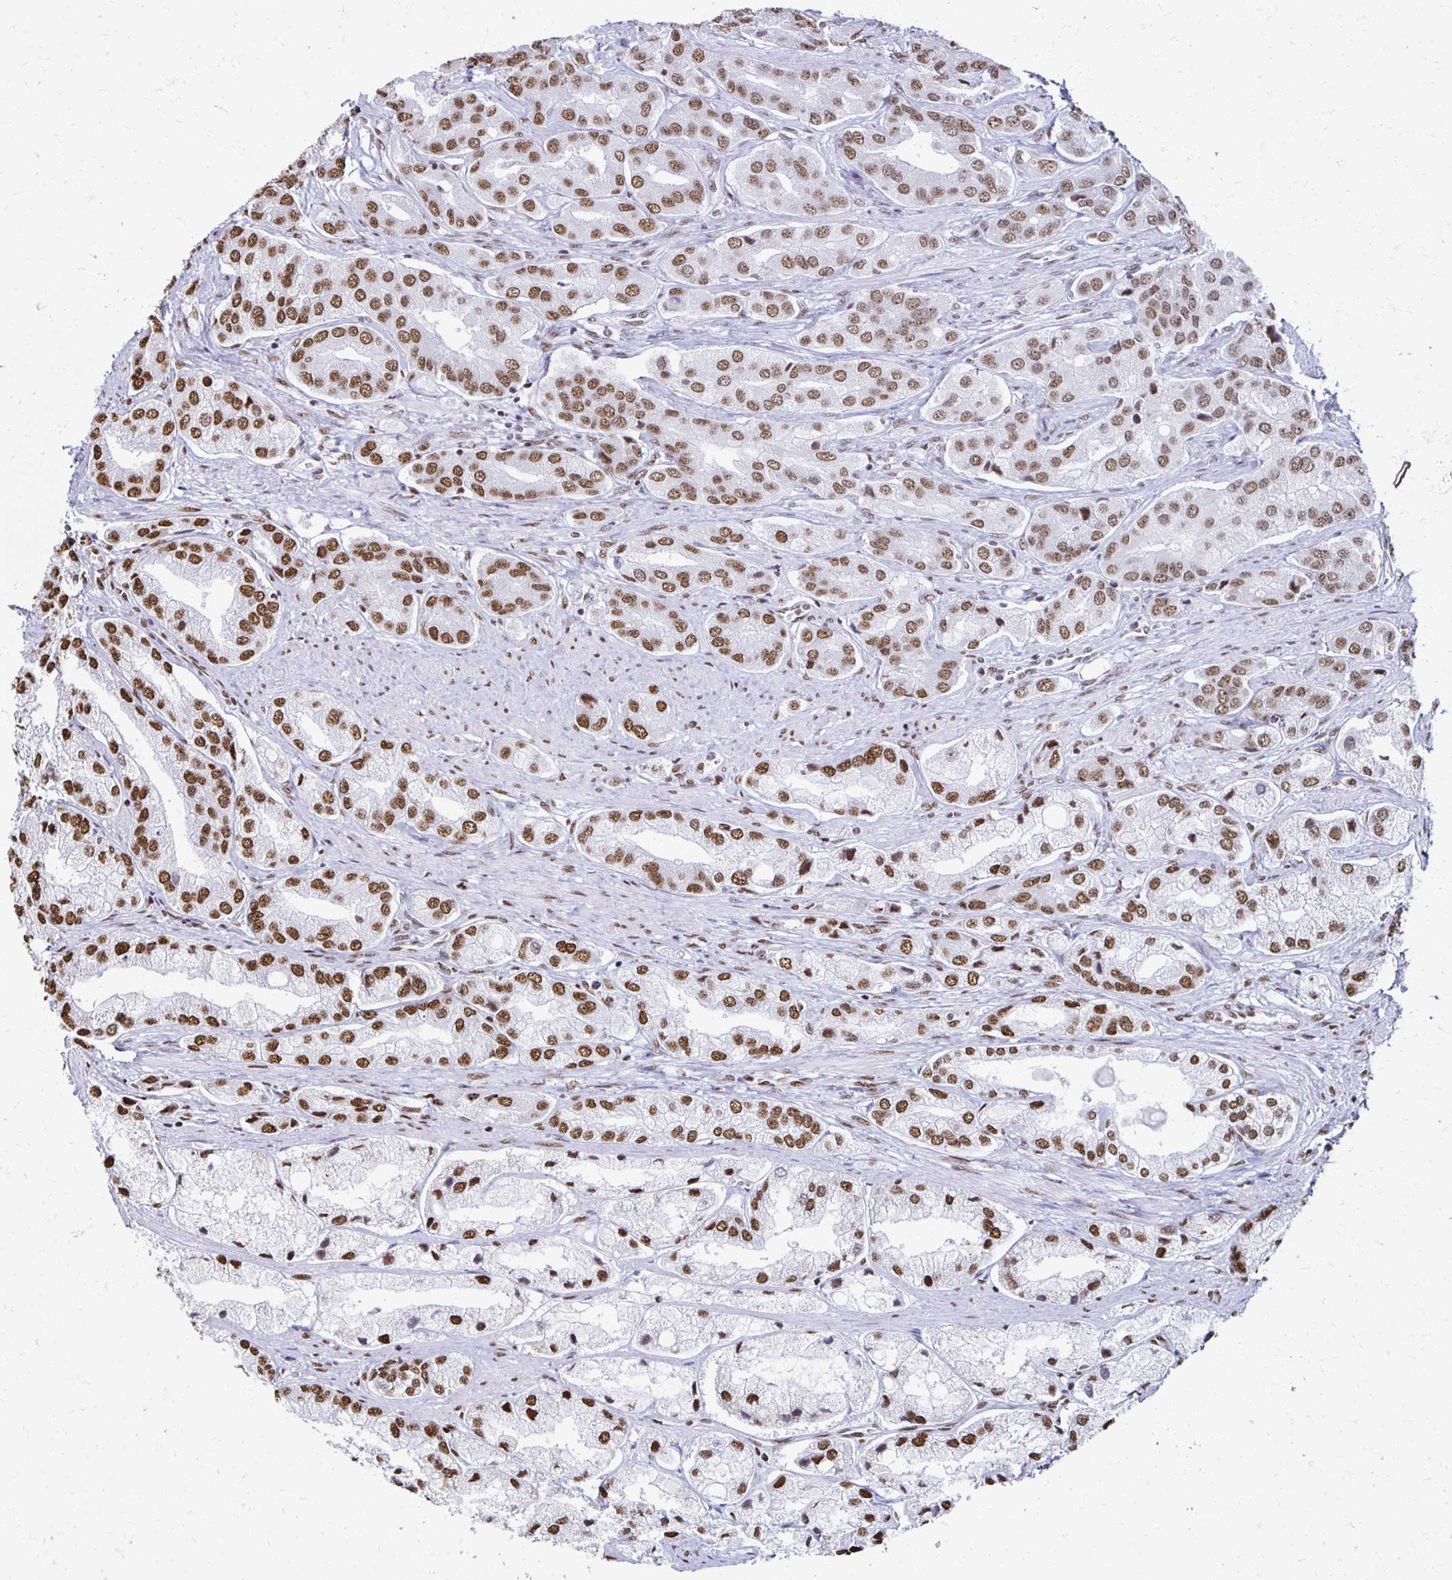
{"staining": {"intensity": "strong", "quantity": ">75%", "location": "nuclear"}, "tissue": "prostate cancer", "cell_type": "Tumor cells", "image_type": "cancer", "snomed": [{"axis": "morphology", "description": "Adenocarcinoma, Low grade"}, {"axis": "topography", "description": "Prostate"}], "caption": "Prostate cancer stained with IHC displays strong nuclear expression in about >75% of tumor cells.", "gene": "NONO", "patient": {"sex": "male", "age": 69}}